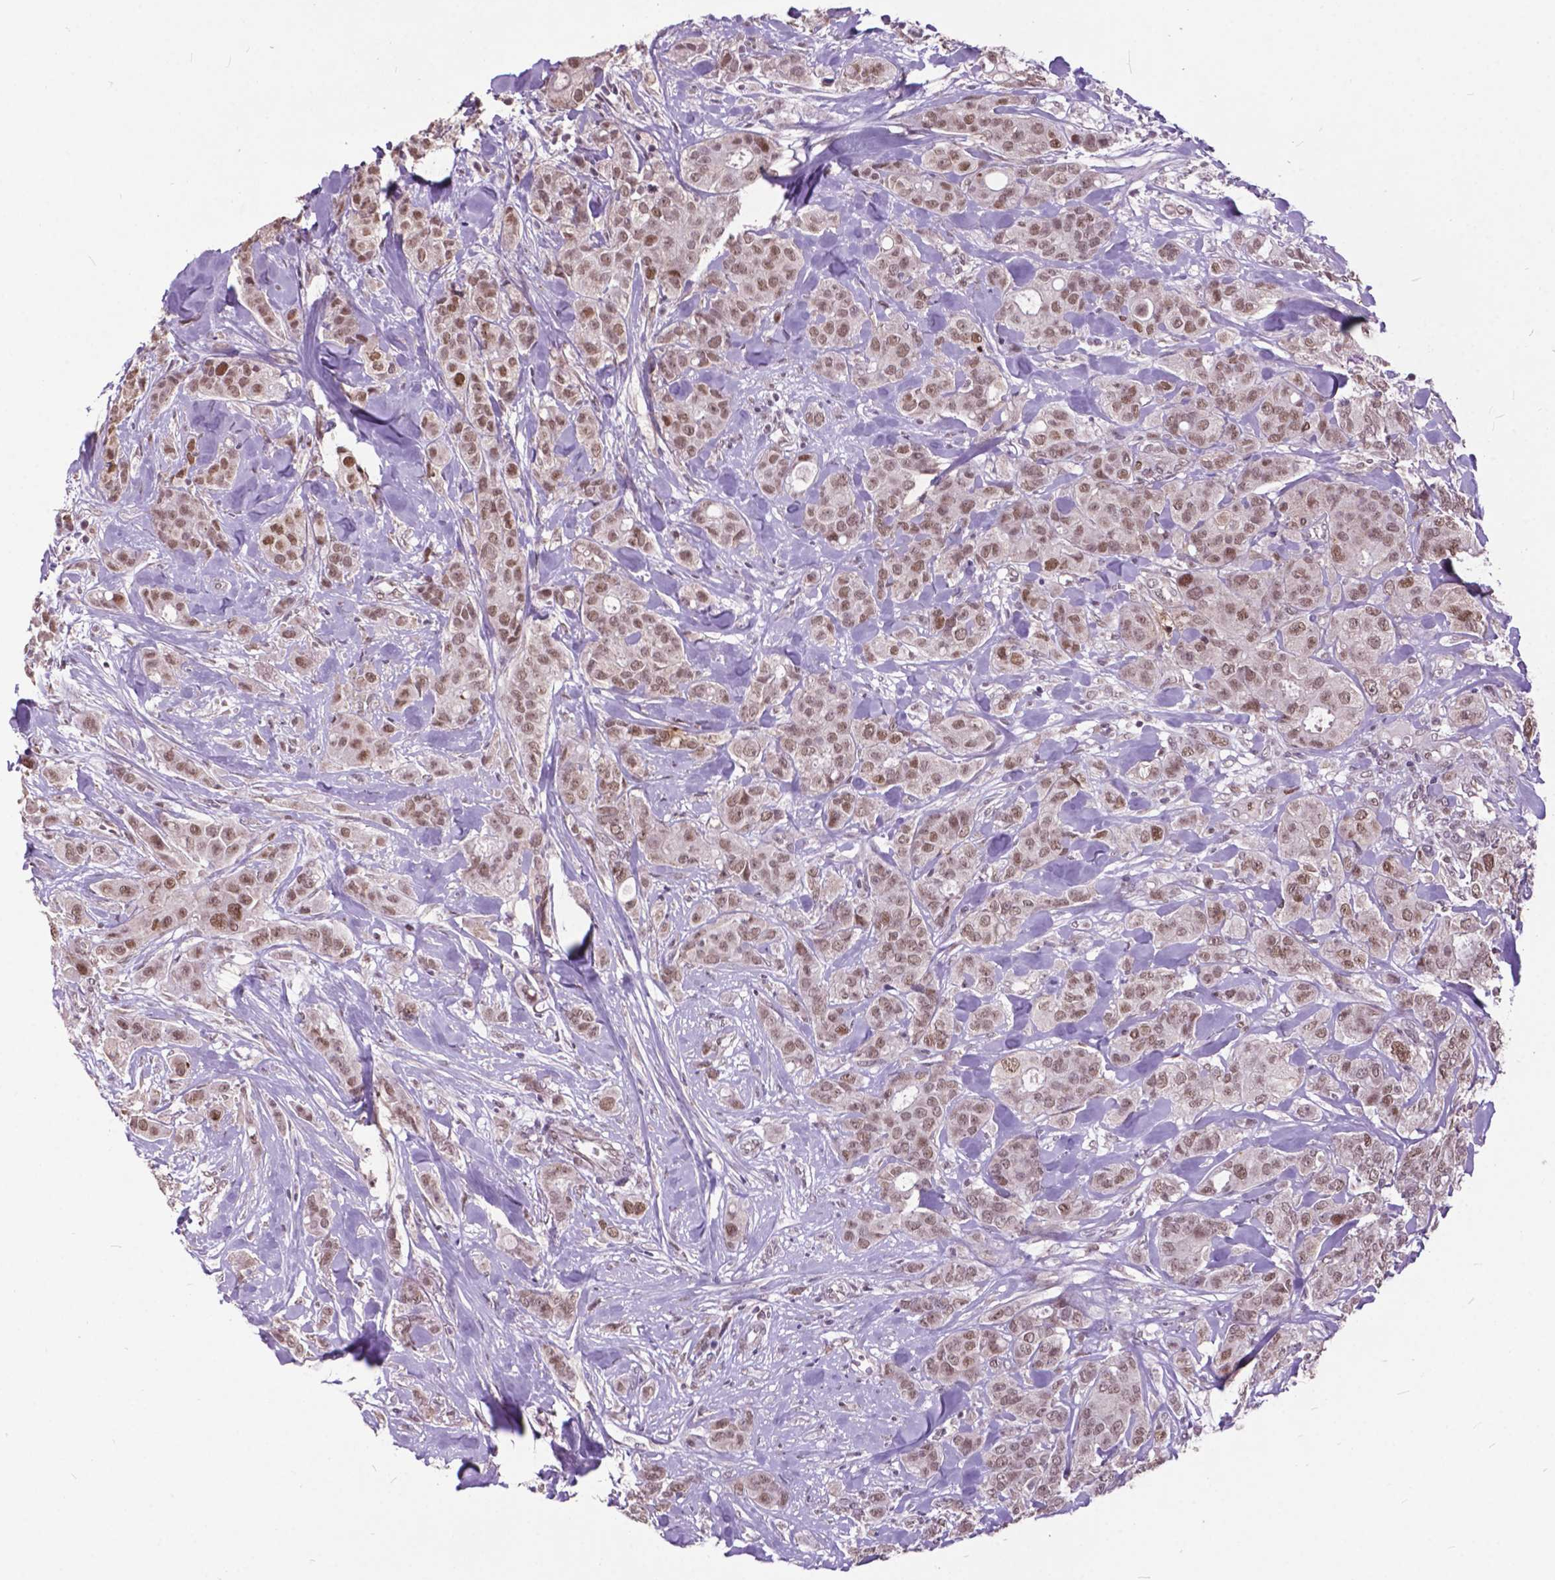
{"staining": {"intensity": "moderate", "quantity": ">75%", "location": "nuclear"}, "tissue": "breast cancer", "cell_type": "Tumor cells", "image_type": "cancer", "snomed": [{"axis": "morphology", "description": "Duct carcinoma"}, {"axis": "topography", "description": "Breast"}], "caption": "A photomicrograph of breast cancer (invasive ductal carcinoma) stained for a protein demonstrates moderate nuclear brown staining in tumor cells.", "gene": "MSH2", "patient": {"sex": "female", "age": 43}}